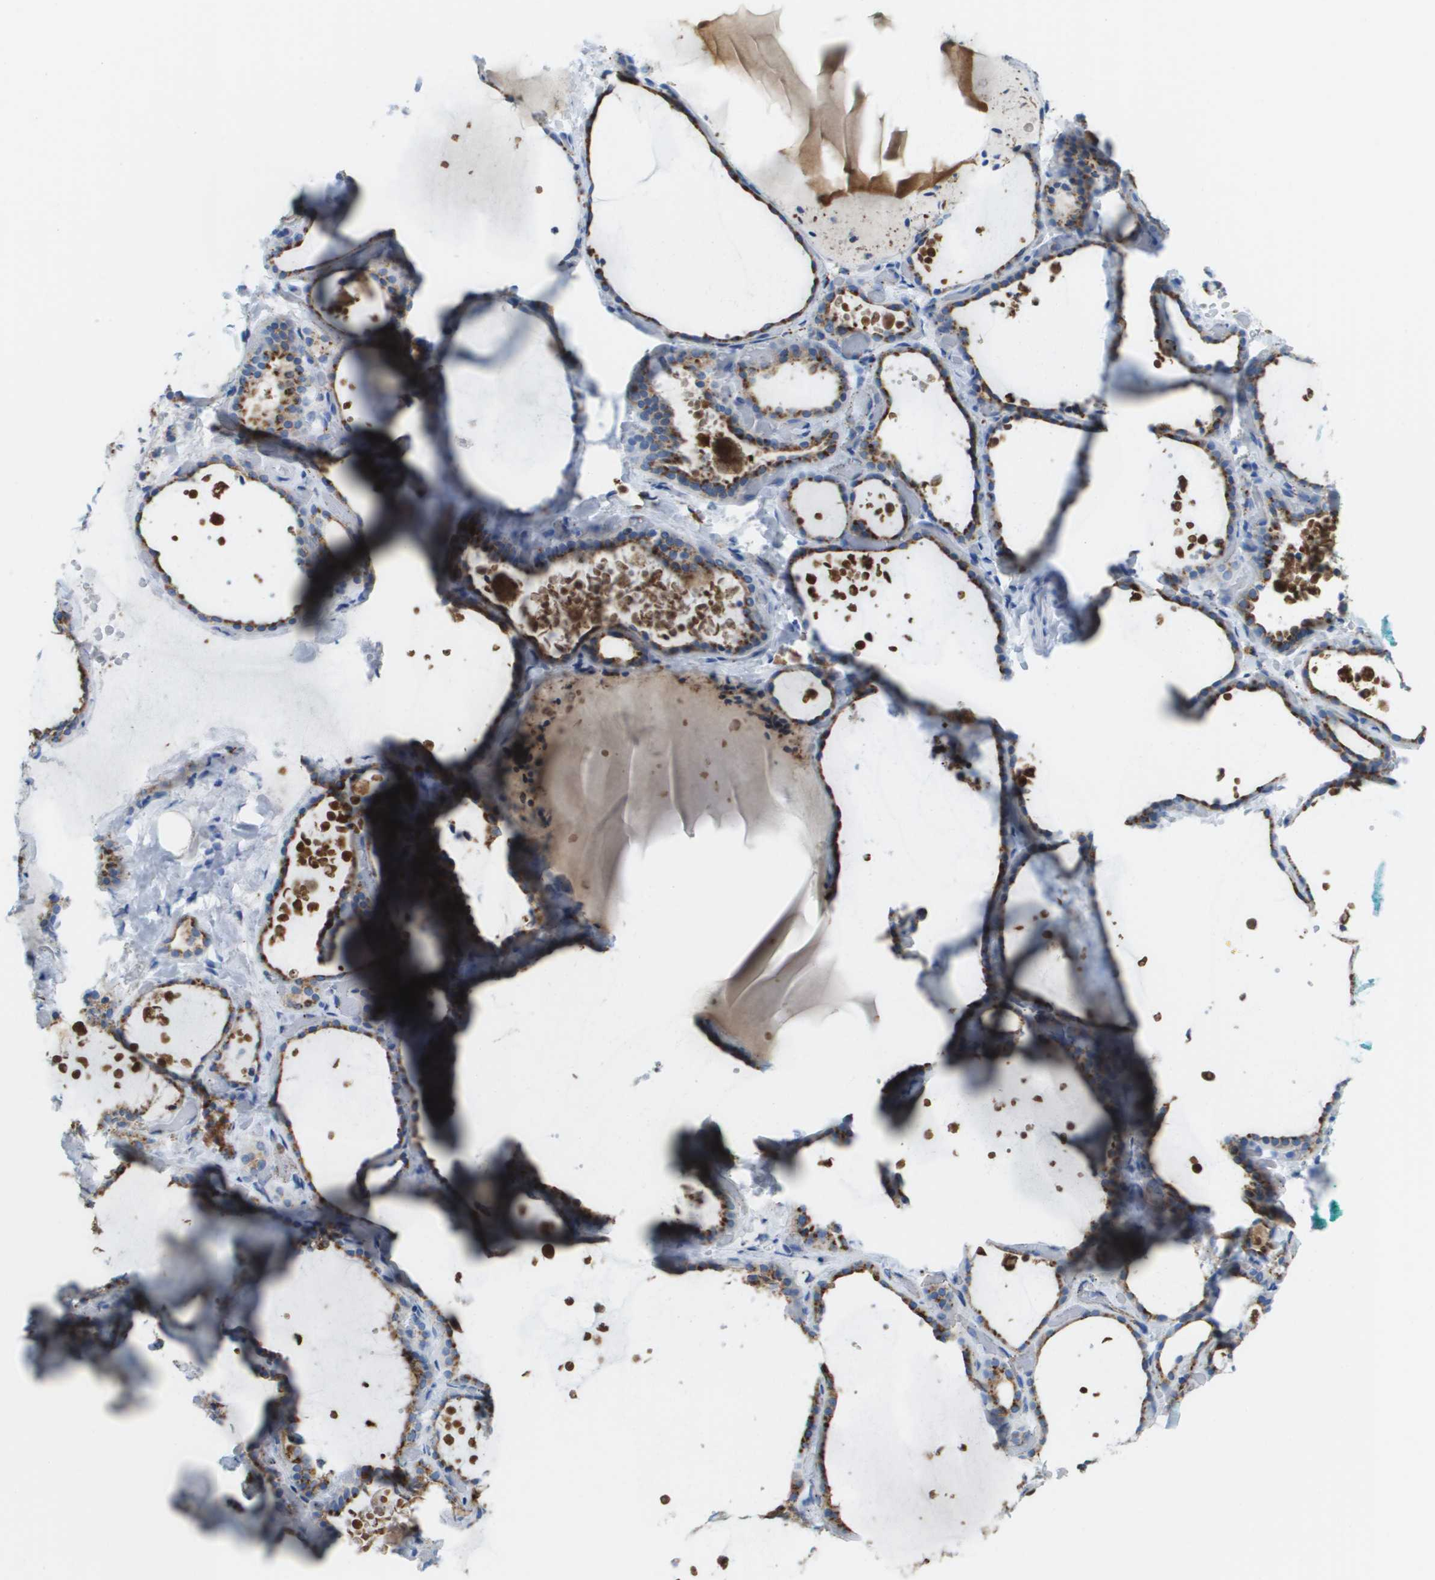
{"staining": {"intensity": "moderate", "quantity": "25%-75%", "location": "cytoplasmic/membranous"}, "tissue": "thyroid gland", "cell_type": "Glandular cells", "image_type": "normal", "snomed": [{"axis": "morphology", "description": "Normal tissue, NOS"}, {"axis": "topography", "description": "Thyroid gland"}], "caption": "Immunohistochemical staining of normal human thyroid gland shows medium levels of moderate cytoplasmic/membranous positivity in about 25%-75% of glandular cells.", "gene": "PRCP", "patient": {"sex": "female", "age": 44}}